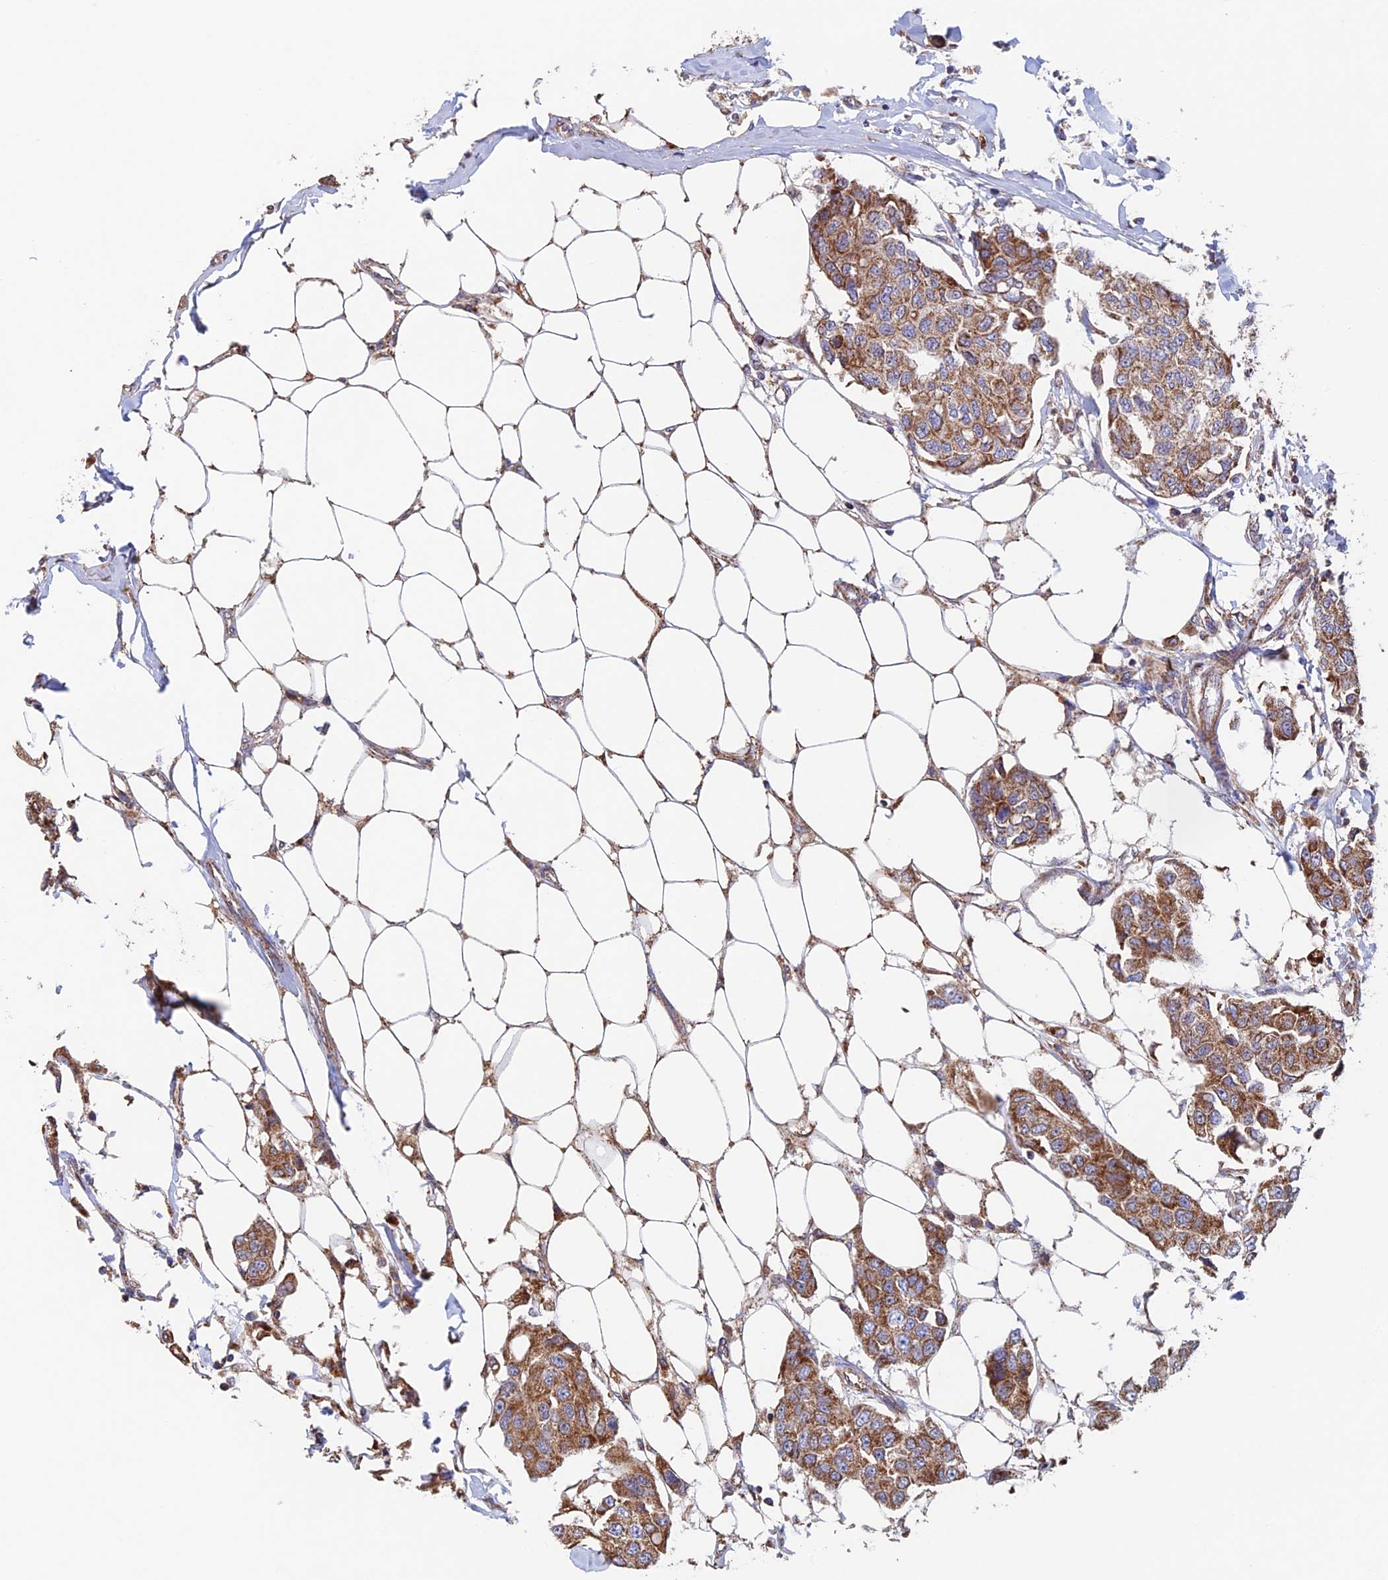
{"staining": {"intensity": "strong", "quantity": ">75%", "location": "cytoplasmic/membranous"}, "tissue": "breast cancer", "cell_type": "Tumor cells", "image_type": "cancer", "snomed": [{"axis": "morphology", "description": "Duct carcinoma"}, {"axis": "topography", "description": "Breast"}], "caption": "DAB (3,3'-diaminobenzidine) immunohistochemical staining of invasive ductal carcinoma (breast) shows strong cytoplasmic/membranous protein staining in approximately >75% of tumor cells.", "gene": "MRPL1", "patient": {"sex": "female", "age": 80}}